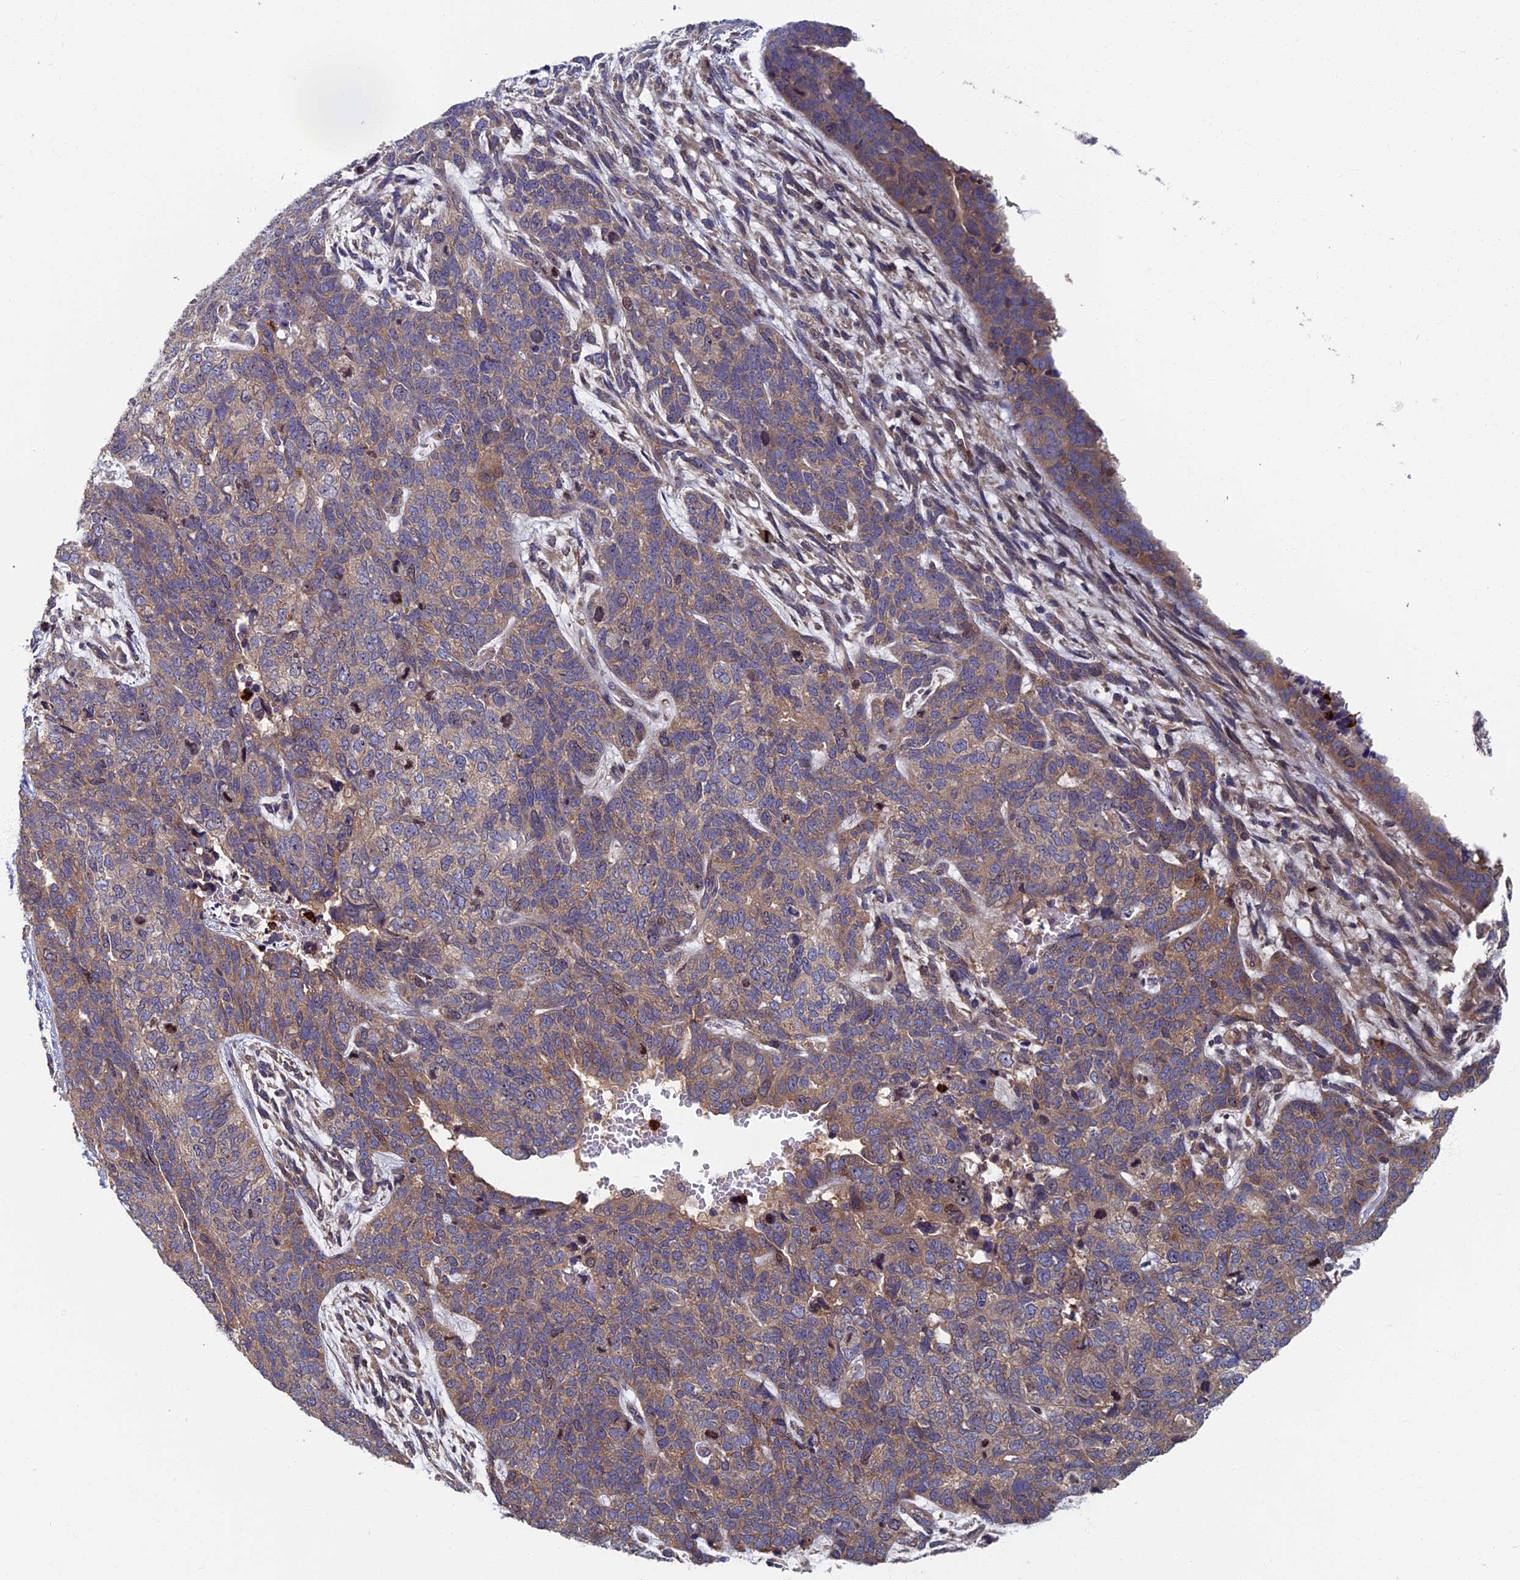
{"staining": {"intensity": "moderate", "quantity": ">75%", "location": "cytoplasmic/membranous"}, "tissue": "cervical cancer", "cell_type": "Tumor cells", "image_type": "cancer", "snomed": [{"axis": "morphology", "description": "Squamous cell carcinoma, NOS"}, {"axis": "topography", "description": "Cervix"}], "caption": "Cervical cancer (squamous cell carcinoma) stained with immunohistochemistry (IHC) exhibits moderate cytoplasmic/membranous expression in about >75% of tumor cells. Nuclei are stained in blue.", "gene": "TNK2", "patient": {"sex": "female", "age": 63}}